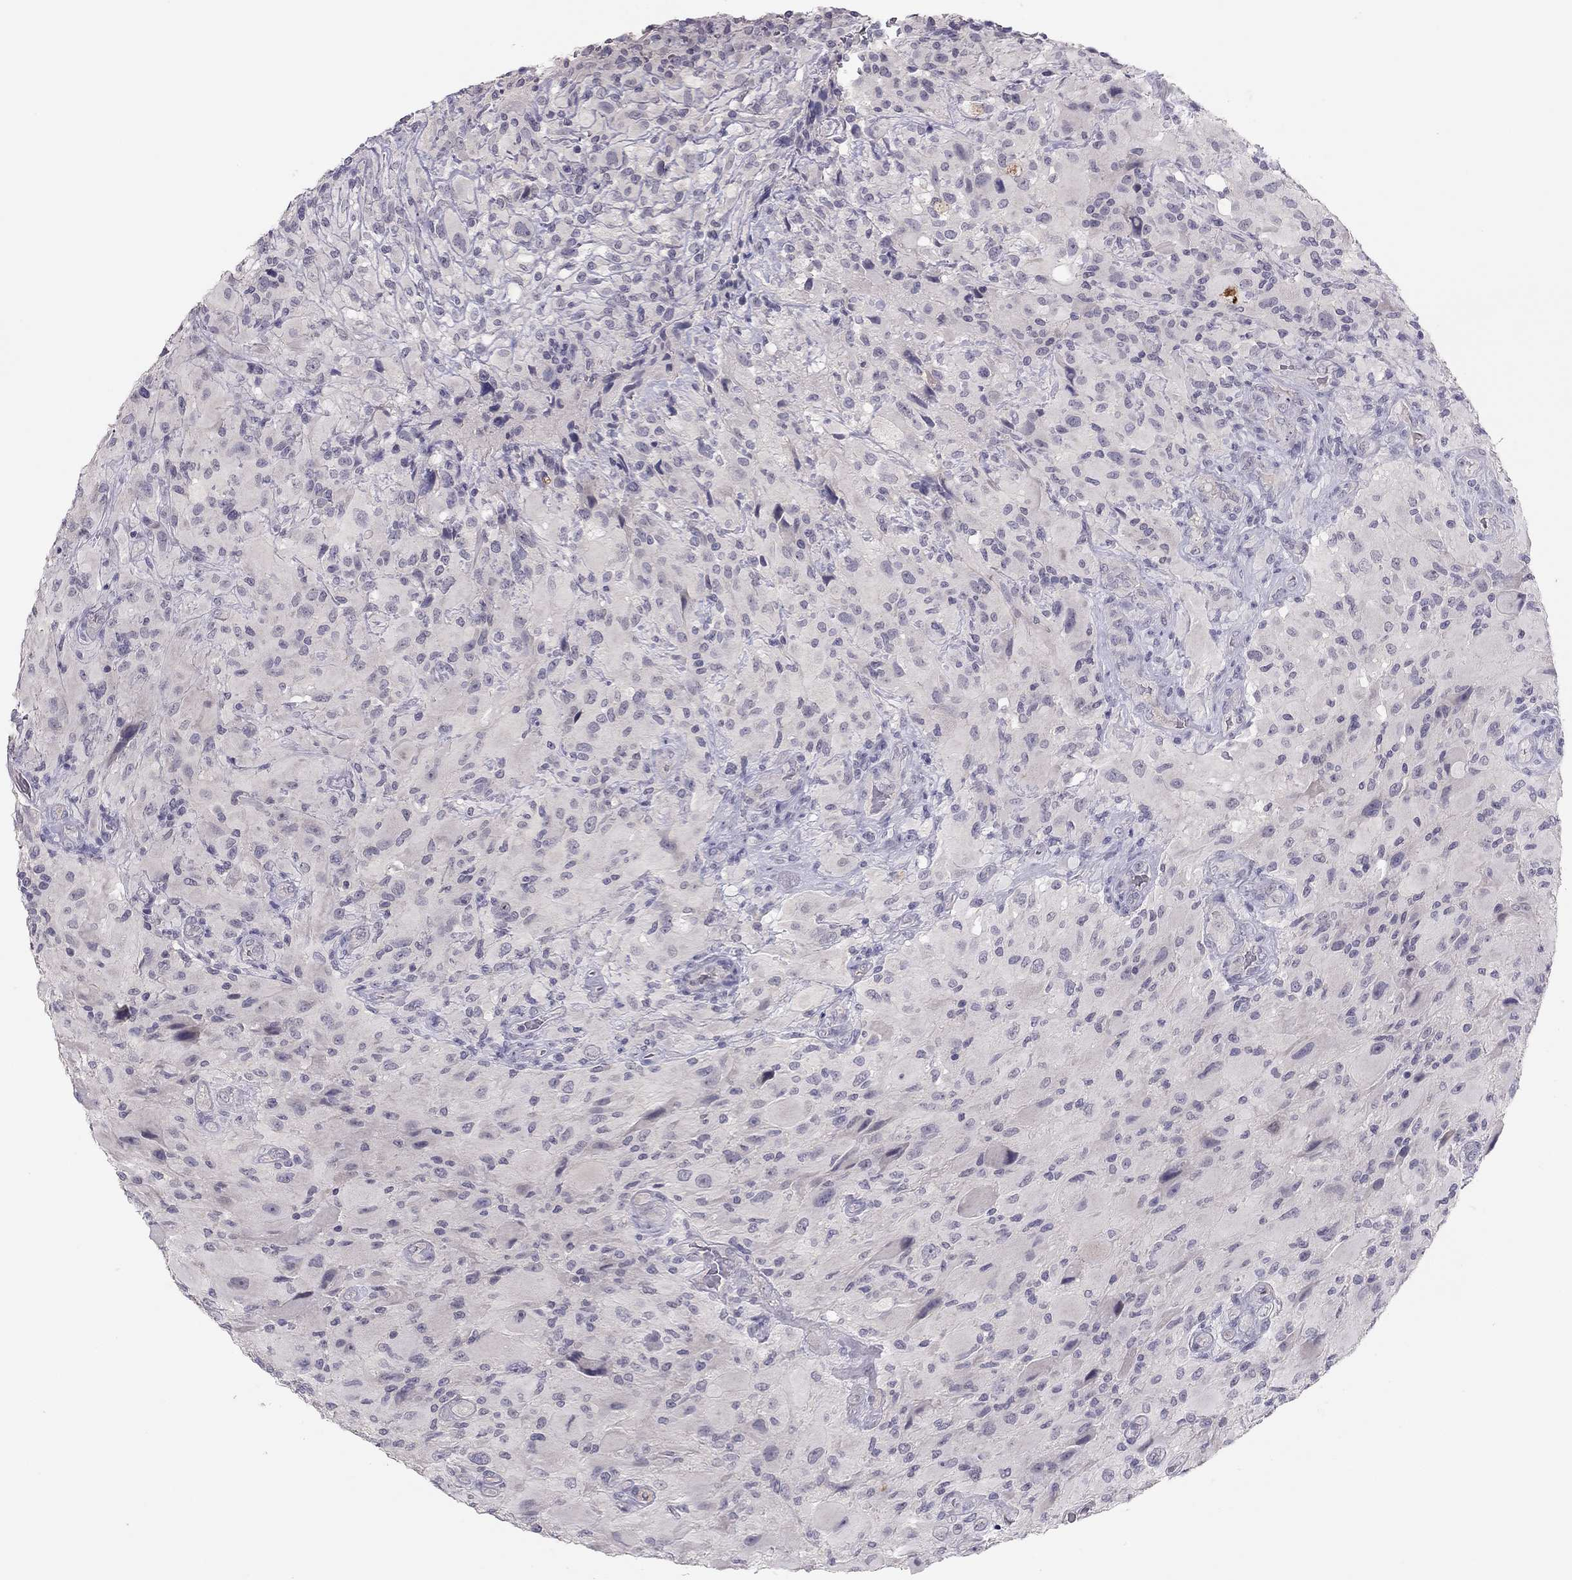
{"staining": {"intensity": "negative", "quantity": "none", "location": "none"}, "tissue": "glioma", "cell_type": "Tumor cells", "image_type": "cancer", "snomed": [{"axis": "morphology", "description": "Glioma, malignant, High grade"}, {"axis": "topography", "description": "Cerebral cortex"}], "caption": "Immunohistochemical staining of glioma shows no significant expression in tumor cells.", "gene": "ADORA2A", "patient": {"sex": "male", "age": 35}}